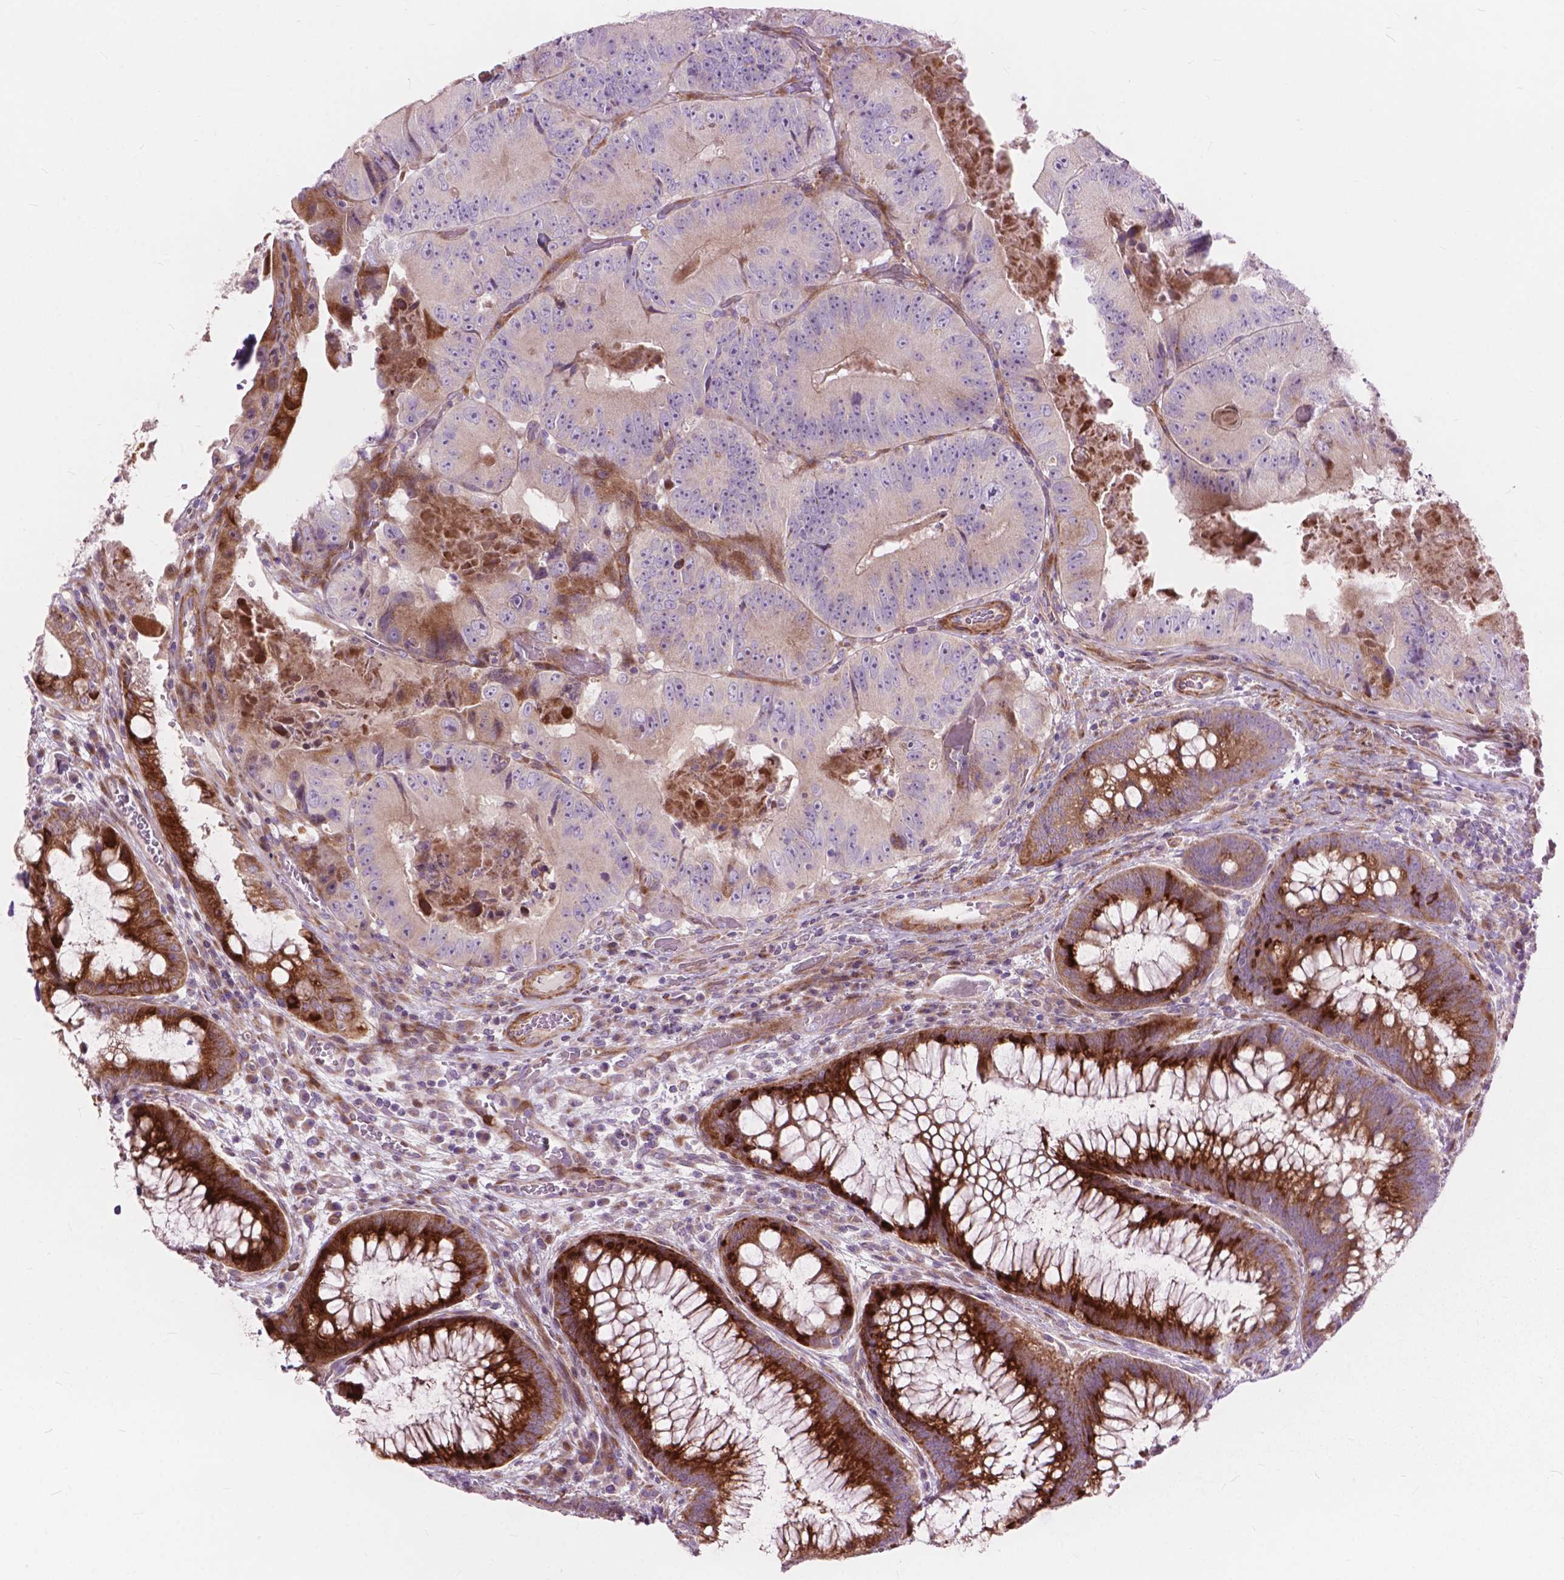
{"staining": {"intensity": "moderate", "quantity": "<25%", "location": "cytoplasmic/membranous"}, "tissue": "colorectal cancer", "cell_type": "Tumor cells", "image_type": "cancer", "snomed": [{"axis": "morphology", "description": "Adenocarcinoma, NOS"}, {"axis": "topography", "description": "Colon"}], "caption": "Immunohistochemical staining of human adenocarcinoma (colorectal) displays low levels of moderate cytoplasmic/membranous protein positivity in about <25% of tumor cells. (DAB (3,3'-diaminobenzidine) = brown stain, brightfield microscopy at high magnification).", "gene": "MORN1", "patient": {"sex": "female", "age": 86}}